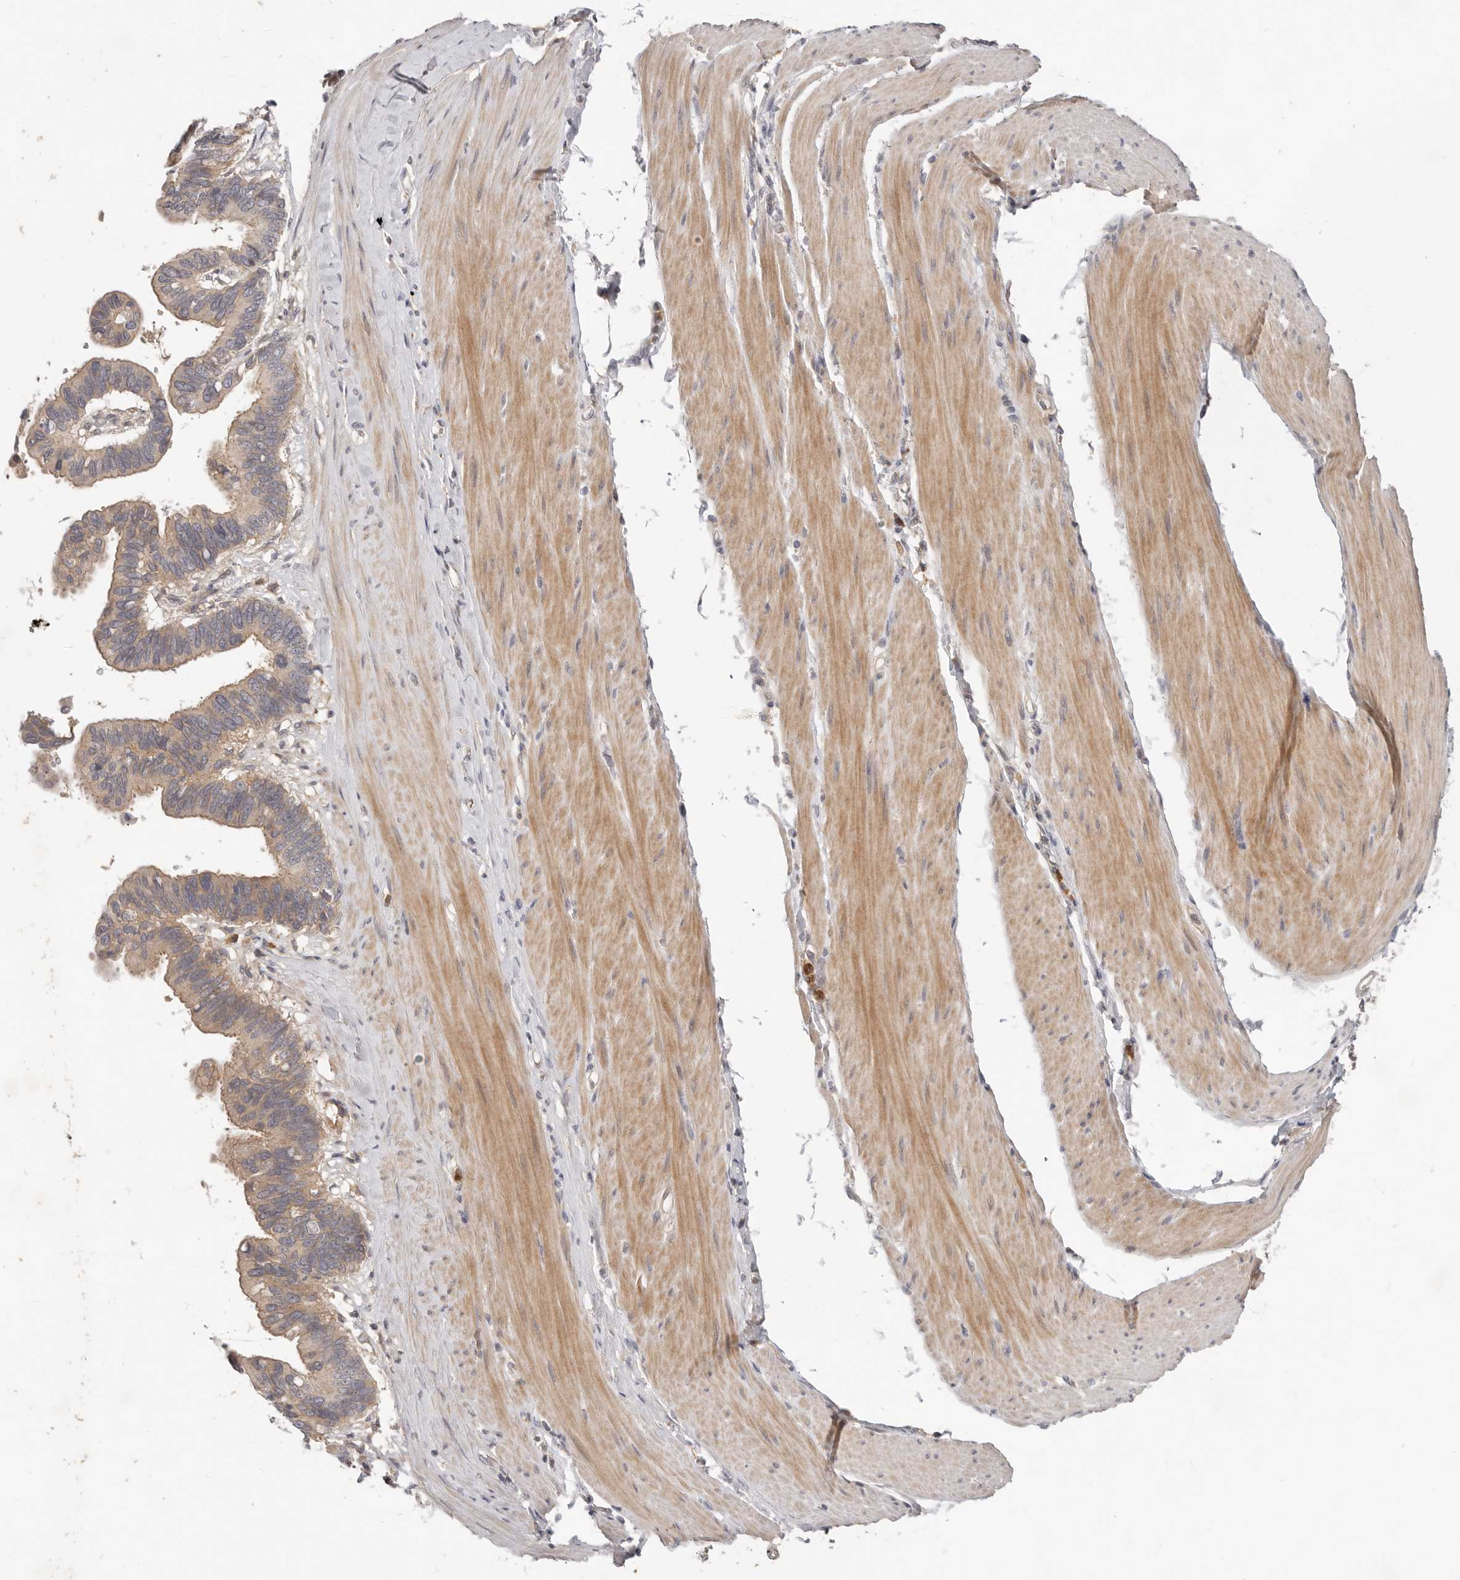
{"staining": {"intensity": "weak", "quantity": ">75%", "location": "cytoplasmic/membranous"}, "tissue": "pancreatic cancer", "cell_type": "Tumor cells", "image_type": "cancer", "snomed": [{"axis": "morphology", "description": "Adenocarcinoma, NOS"}, {"axis": "topography", "description": "Pancreas"}], "caption": "Pancreatic adenocarcinoma stained with a protein marker displays weak staining in tumor cells.", "gene": "USP49", "patient": {"sex": "female", "age": 56}}